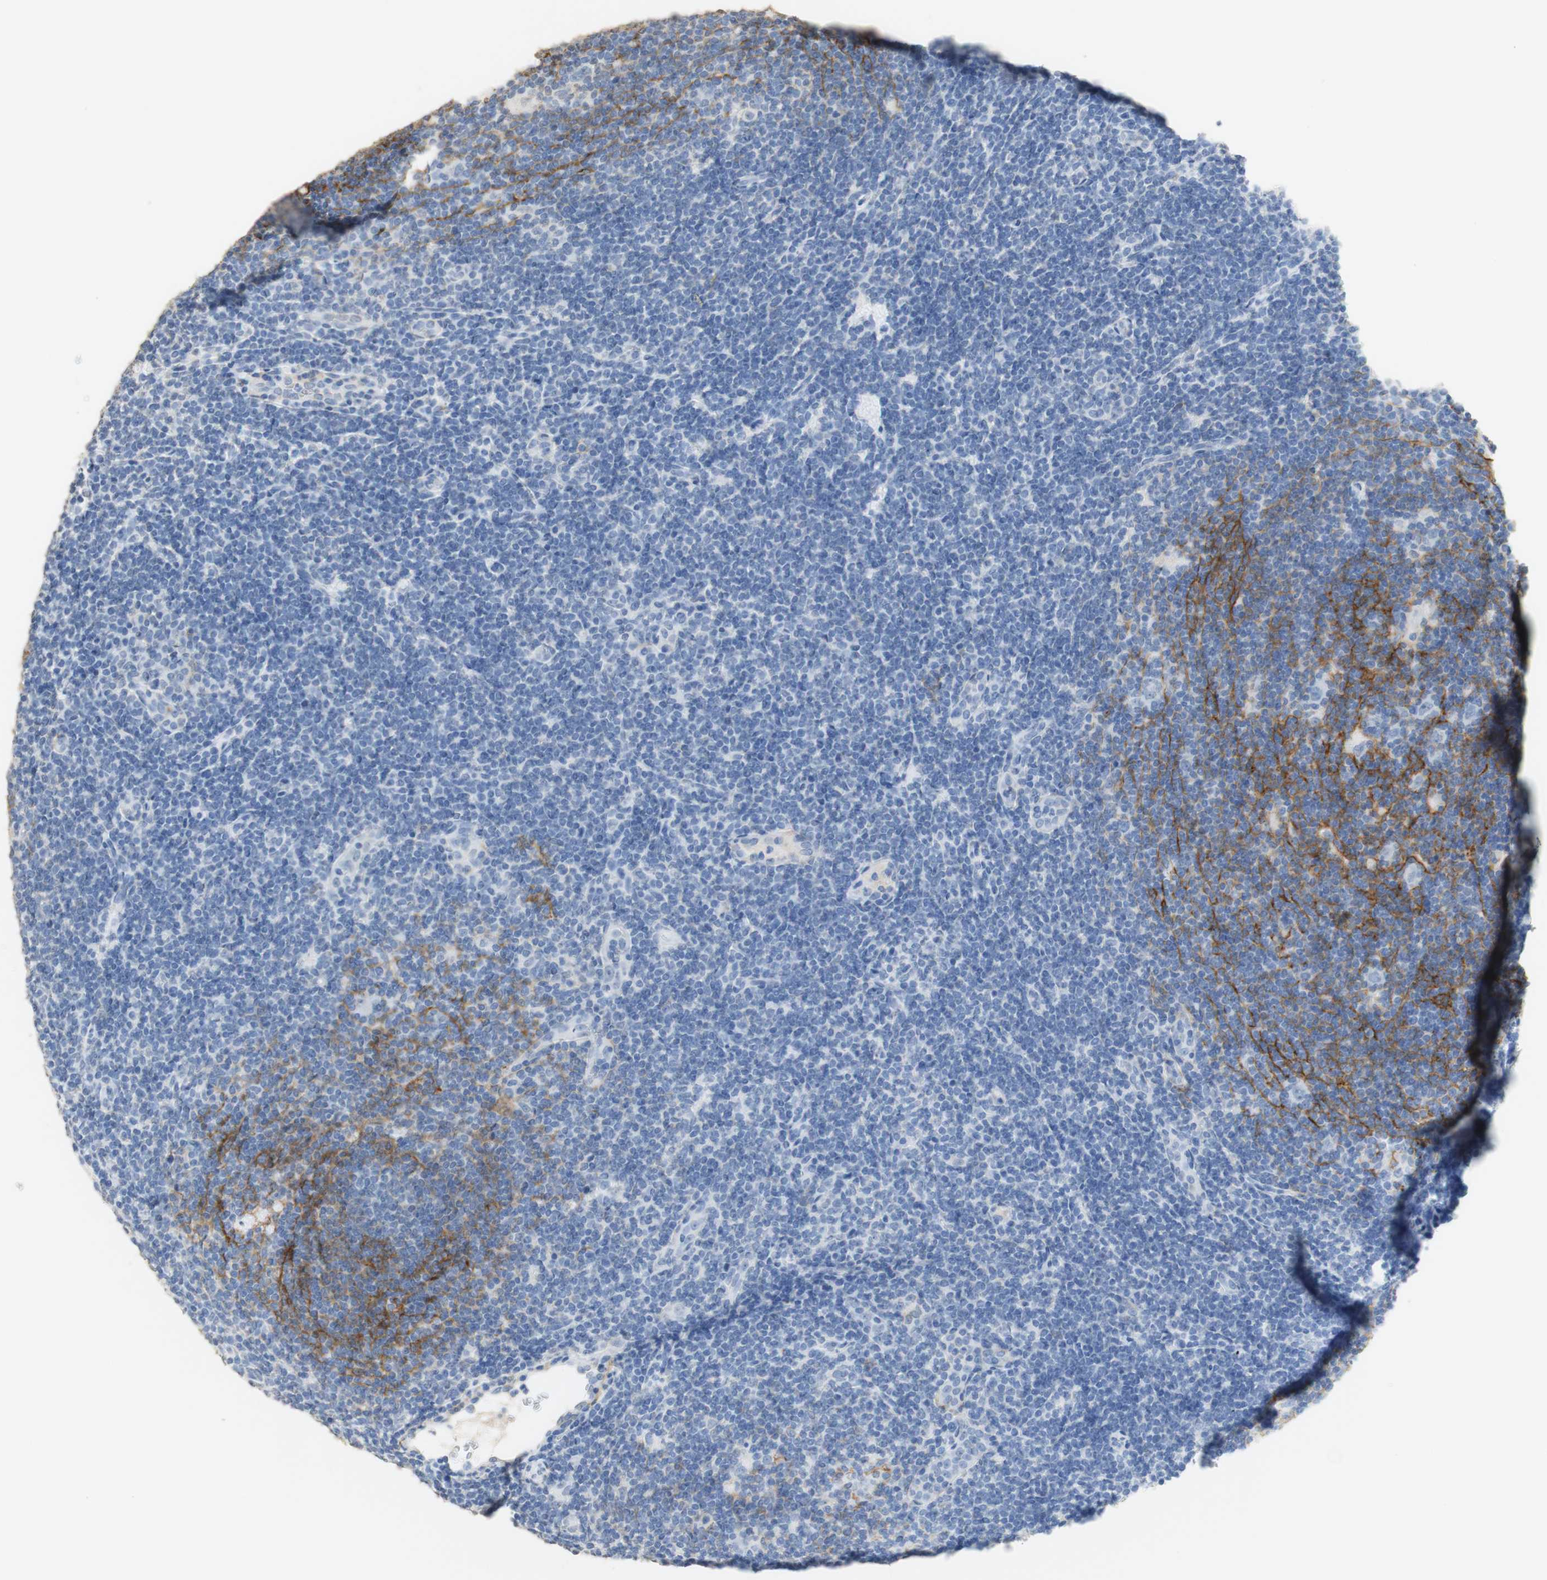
{"staining": {"intensity": "negative", "quantity": "none", "location": "none"}, "tissue": "lymphoma", "cell_type": "Tumor cells", "image_type": "cancer", "snomed": [{"axis": "morphology", "description": "Hodgkin's disease, NOS"}, {"axis": "topography", "description": "Lymph node"}], "caption": "The image shows no staining of tumor cells in Hodgkin's disease. (DAB immunohistochemistry (IHC) with hematoxylin counter stain).", "gene": "L1CAM", "patient": {"sex": "female", "age": 57}}